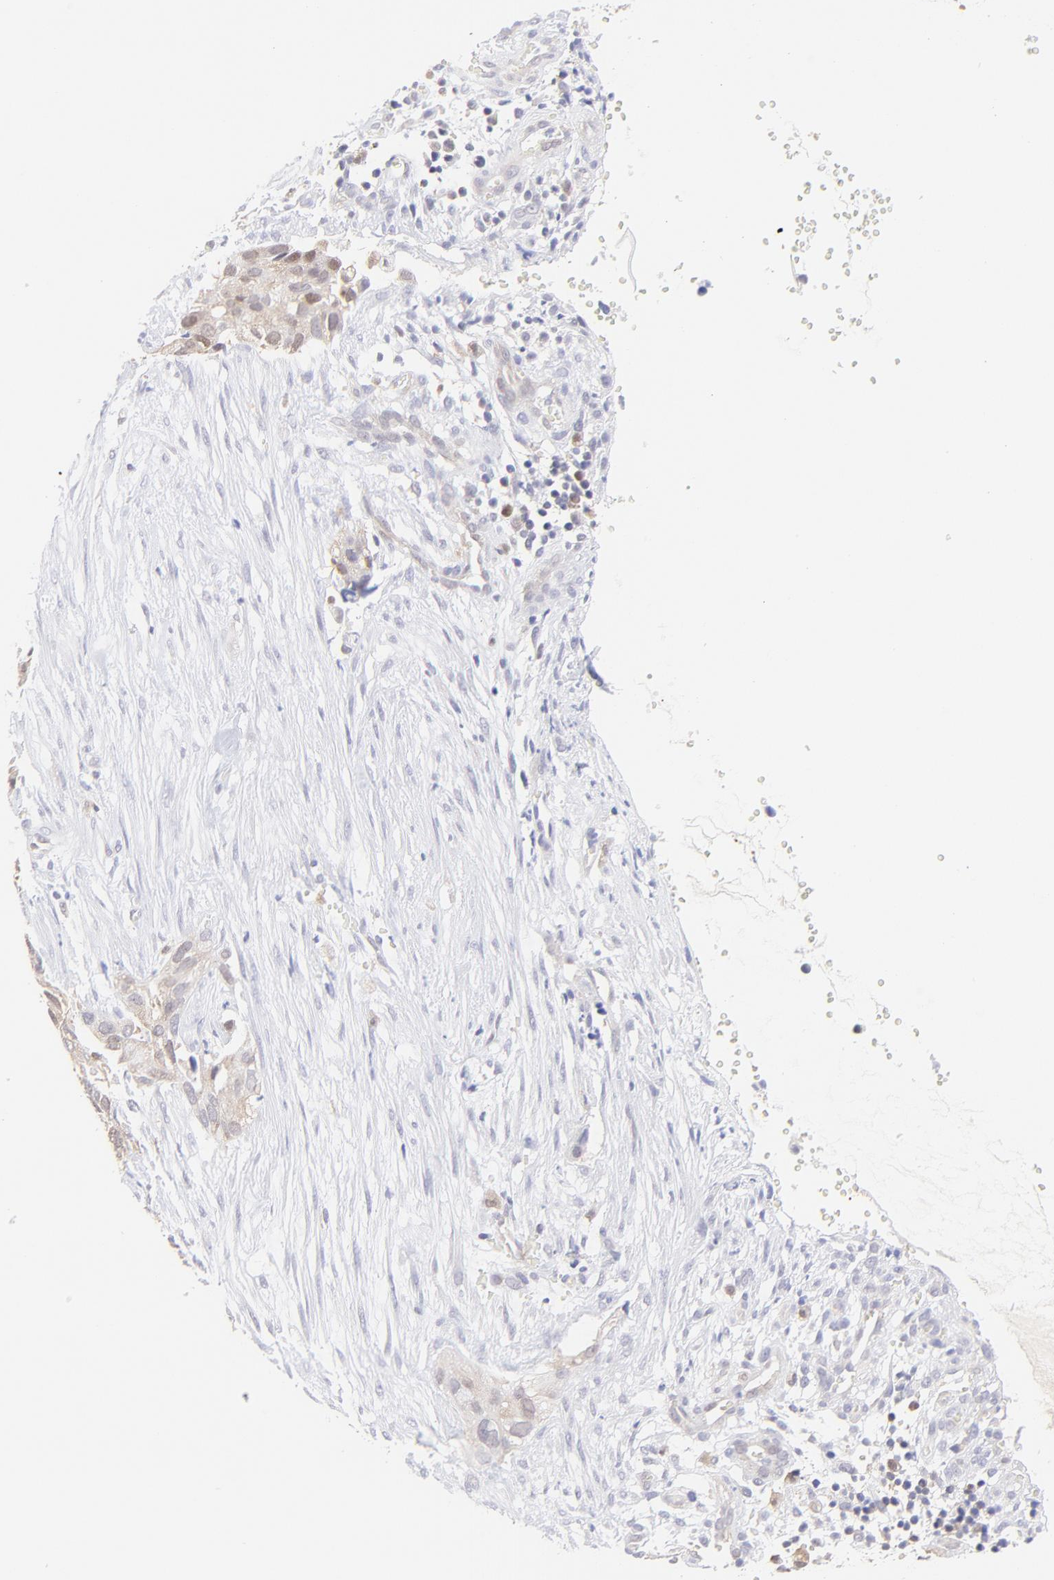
{"staining": {"intensity": "weak", "quantity": "<25%", "location": "cytoplasmic/membranous,nuclear"}, "tissue": "cervical cancer", "cell_type": "Tumor cells", "image_type": "cancer", "snomed": [{"axis": "morphology", "description": "Normal tissue, NOS"}, {"axis": "morphology", "description": "Squamous cell carcinoma, NOS"}, {"axis": "topography", "description": "Cervix"}], "caption": "Human squamous cell carcinoma (cervical) stained for a protein using immunohistochemistry (IHC) demonstrates no expression in tumor cells.", "gene": "HYAL1", "patient": {"sex": "female", "age": 45}}